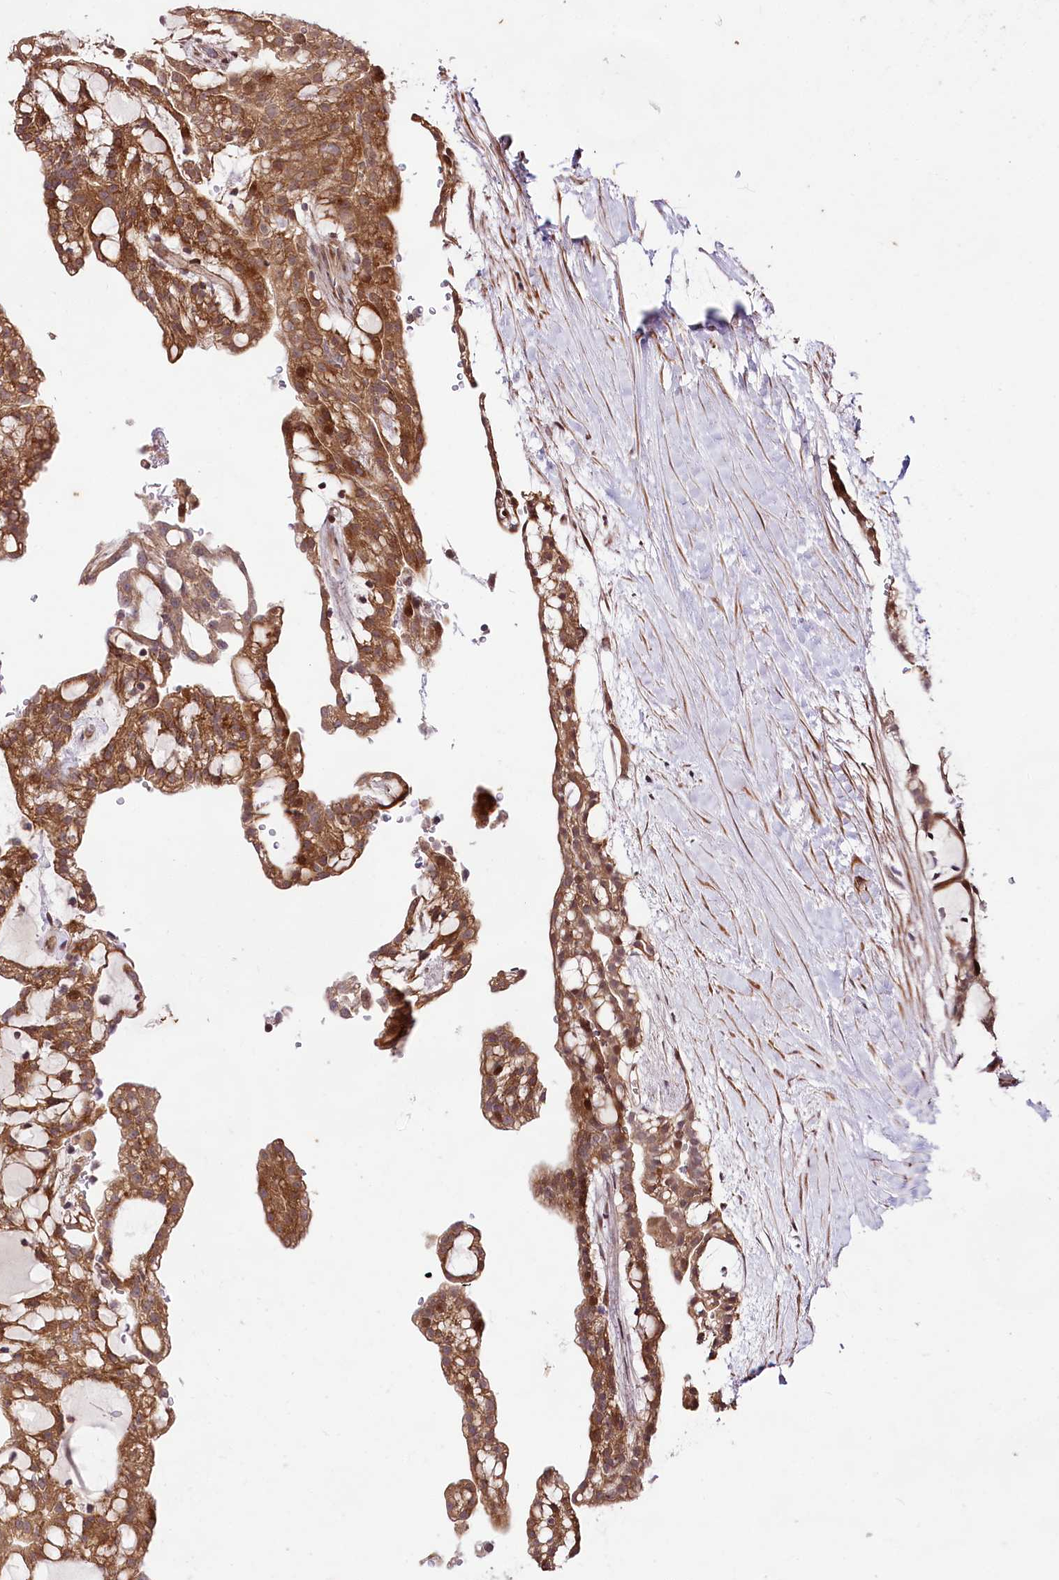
{"staining": {"intensity": "strong", "quantity": ">75%", "location": "cytoplasmic/membranous"}, "tissue": "renal cancer", "cell_type": "Tumor cells", "image_type": "cancer", "snomed": [{"axis": "morphology", "description": "Adenocarcinoma, NOS"}, {"axis": "topography", "description": "Kidney"}], "caption": "Immunohistochemistry image of neoplastic tissue: human adenocarcinoma (renal) stained using IHC exhibits high levels of strong protein expression localized specifically in the cytoplasmic/membranous of tumor cells, appearing as a cytoplasmic/membranous brown color.", "gene": "PHLDB1", "patient": {"sex": "male", "age": 63}}